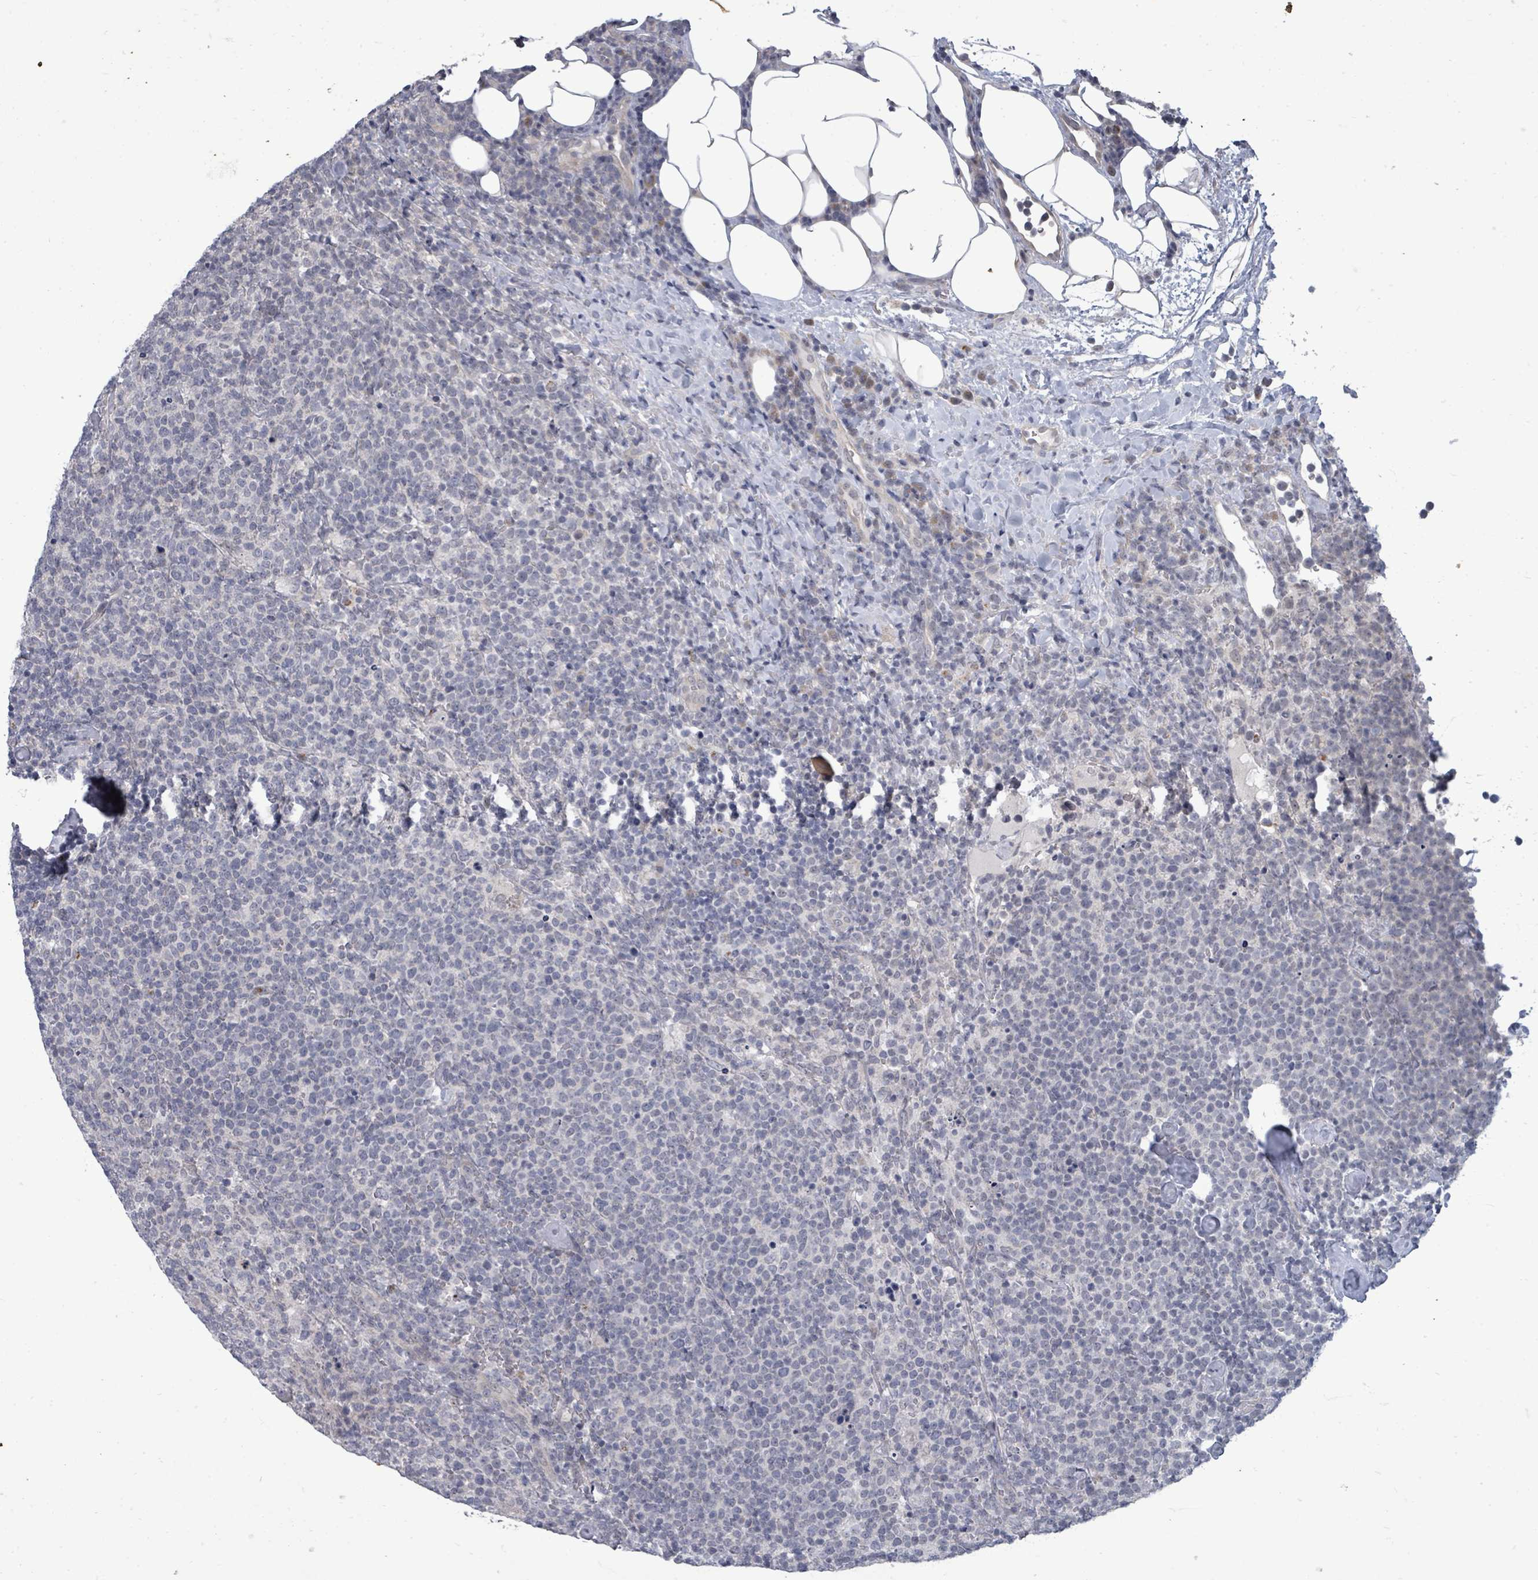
{"staining": {"intensity": "negative", "quantity": "none", "location": "none"}, "tissue": "lymphoma", "cell_type": "Tumor cells", "image_type": "cancer", "snomed": [{"axis": "morphology", "description": "Malignant lymphoma, non-Hodgkin's type, High grade"}, {"axis": "topography", "description": "Lymph node"}], "caption": "Tumor cells show no significant protein expression in high-grade malignant lymphoma, non-Hodgkin's type.", "gene": "ASB12", "patient": {"sex": "male", "age": 61}}